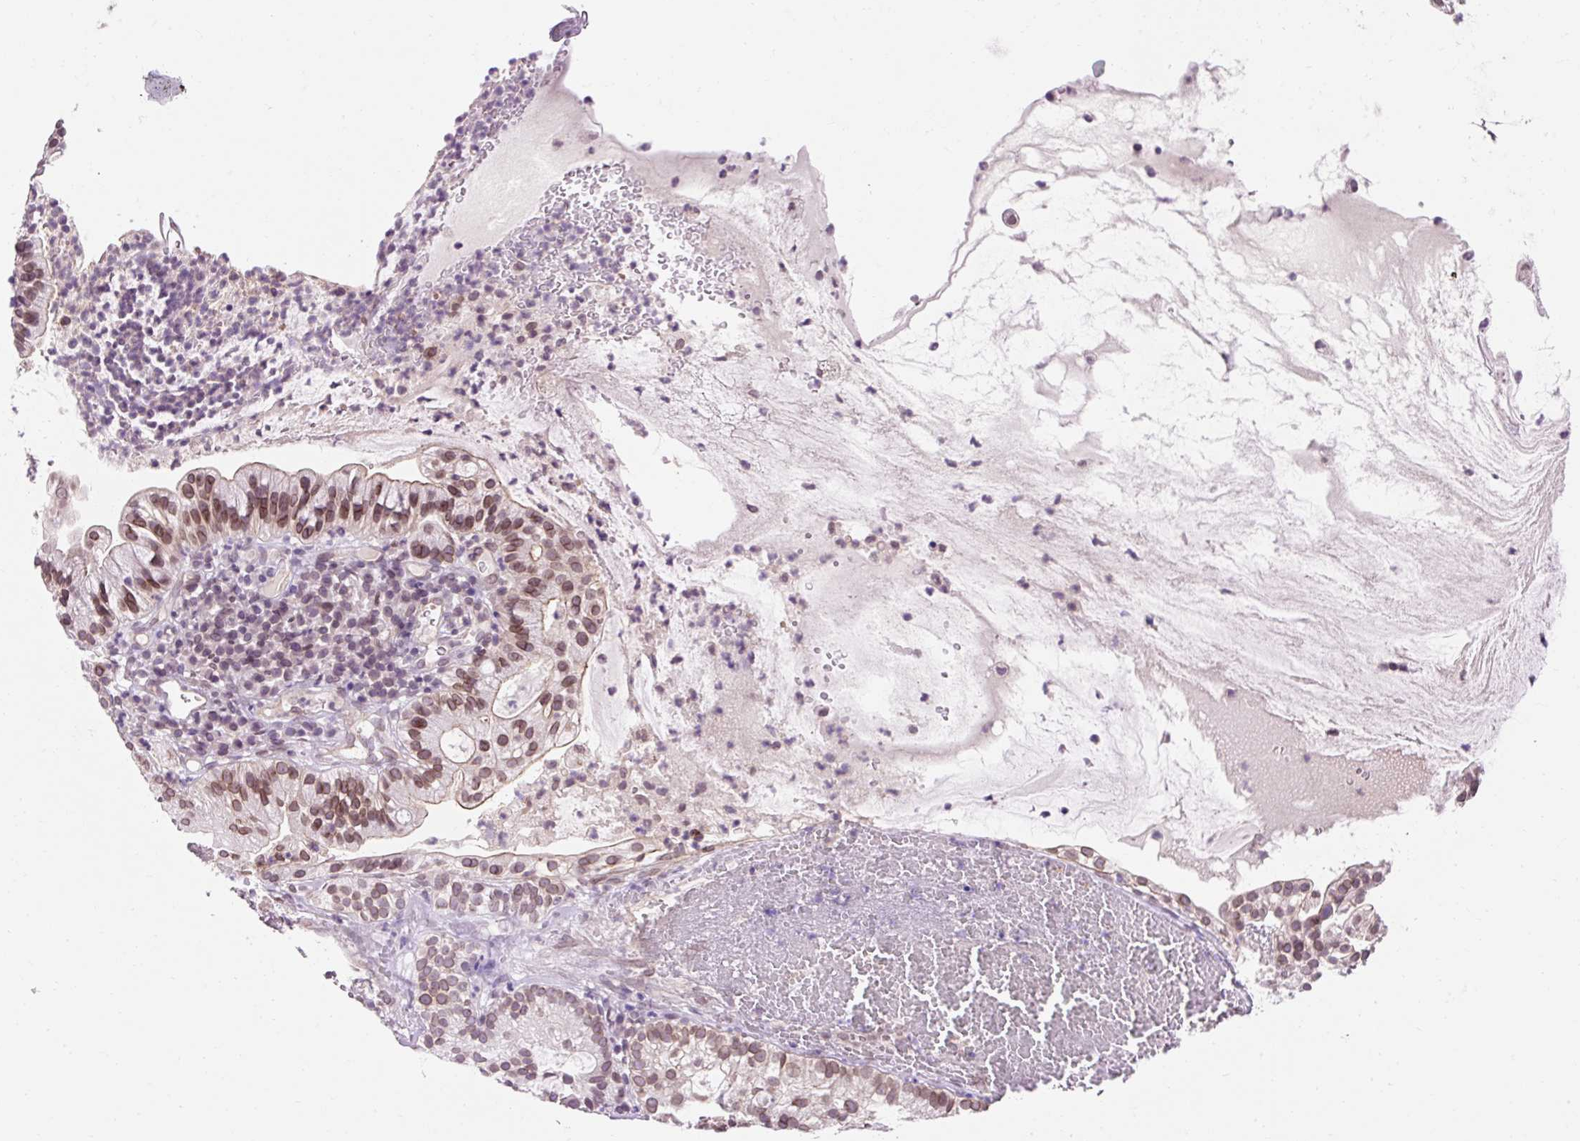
{"staining": {"intensity": "moderate", "quantity": ">75%", "location": "cytoplasmic/membranous,nuclear"}, "tissue": "cervical cancer", "cell_type": "Tumor cells", "image_type": "cancer", "snomed": [{"axis": "morphology", "description": "Adenocarcinoma, NOS"}, {"axis": "topography", "description": "Cervix"}], "caption": "Tumor cells show medium levels of moderate cytoplasmic/membranous and nuclear staining in about >75% of cells in human cervical cancer.", "gene": "ZNF610", "patient": {"sex": "female", "age": 41}}